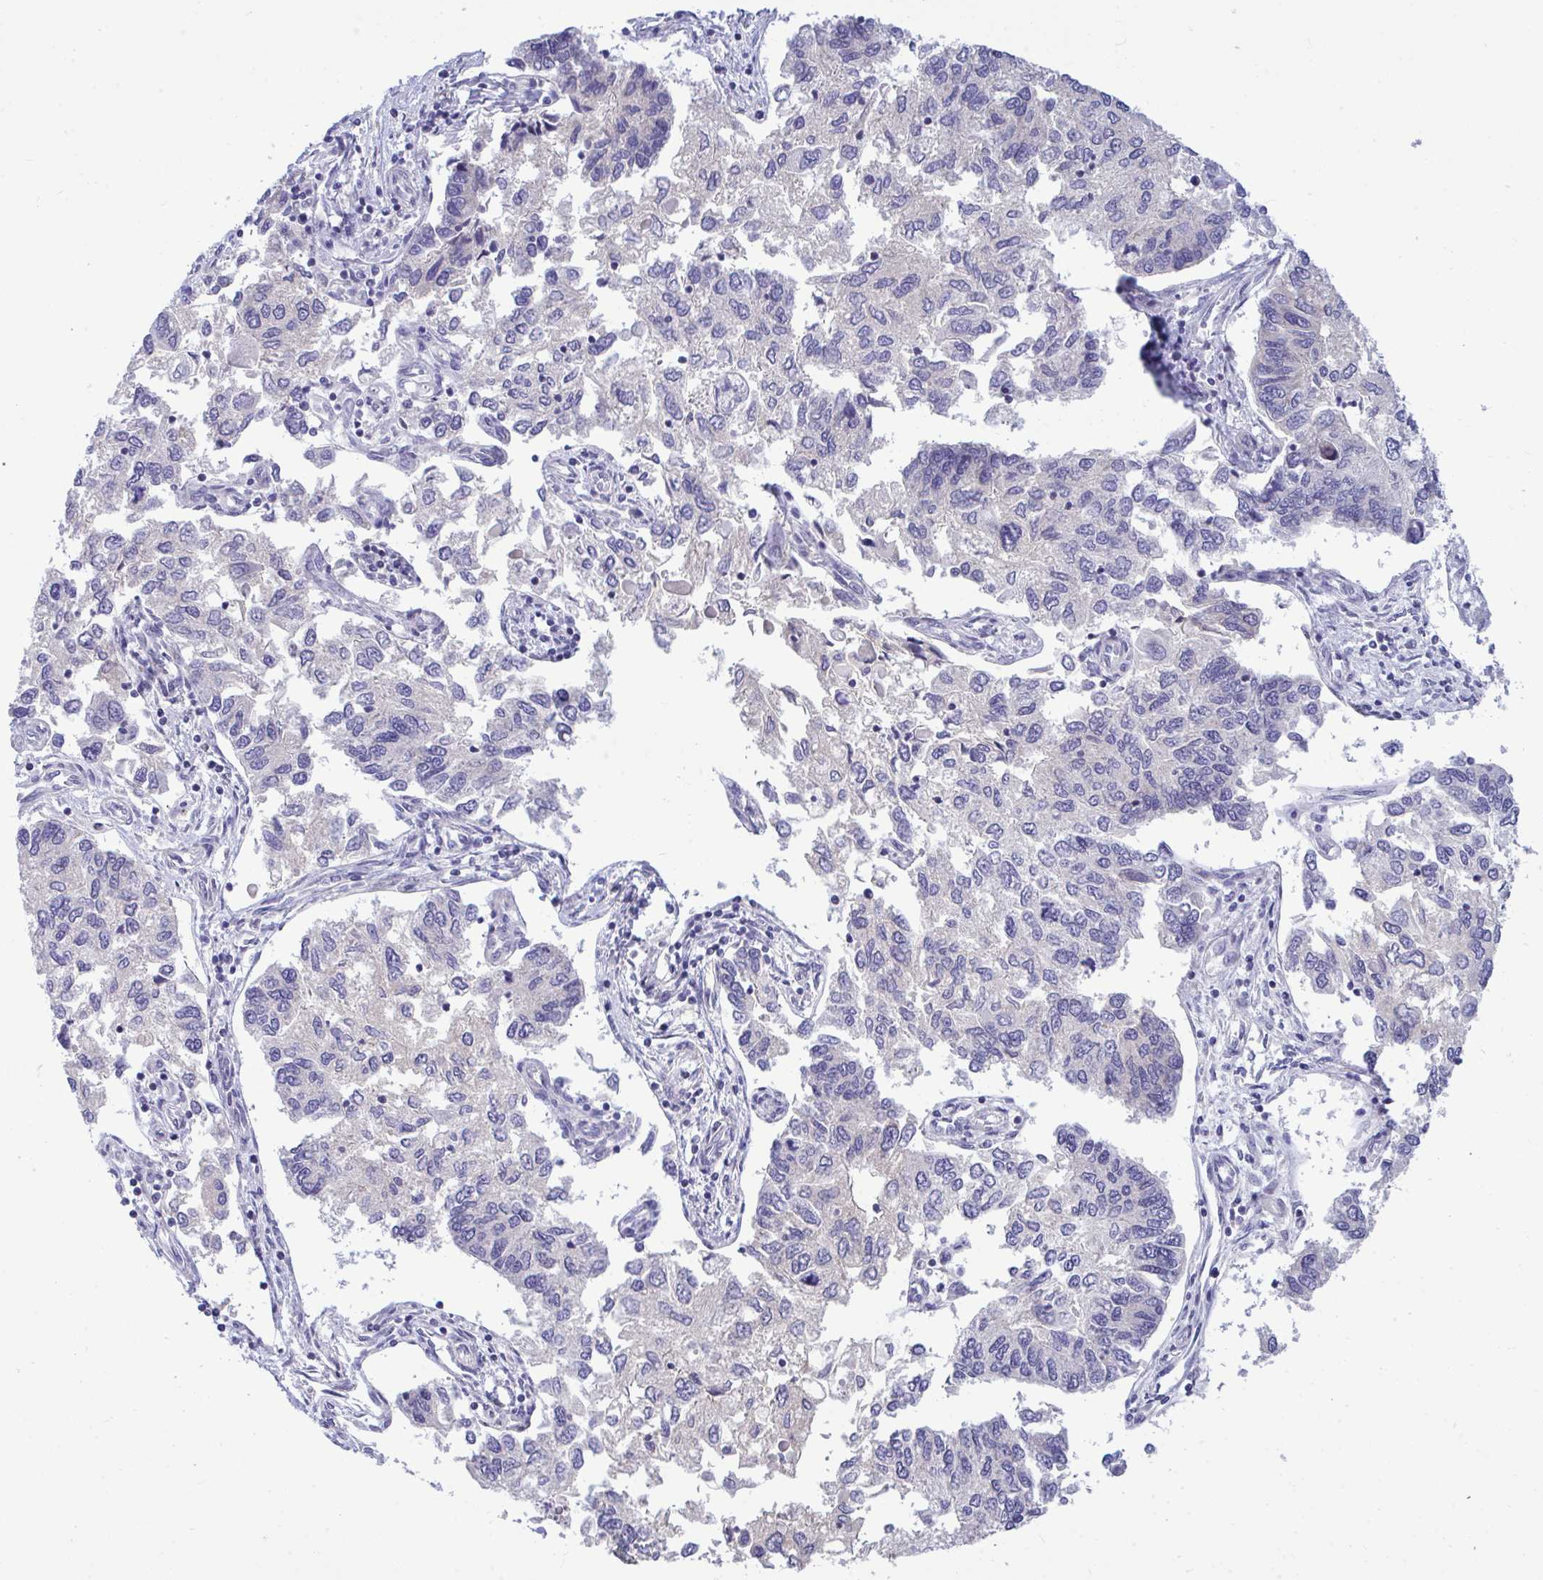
{"staining": {"intensity": "negative", "quantity": "none", "location": "none"}, "tissue": "endometrial cancer", "cell_type": "Tumor cells", "image_type": "cancer", "snomed": [{"axis": "morphology", "description": "Carcinoma, NOS"}, {"axis": "topography", "description": "Uterus"}], "caption": "Protein analysis of endometrial cancer (carcinoma) exhibits no significant staining in tumor cells.", "gene": "PIGK", "patient": {"sex": "female", "age": 76}}